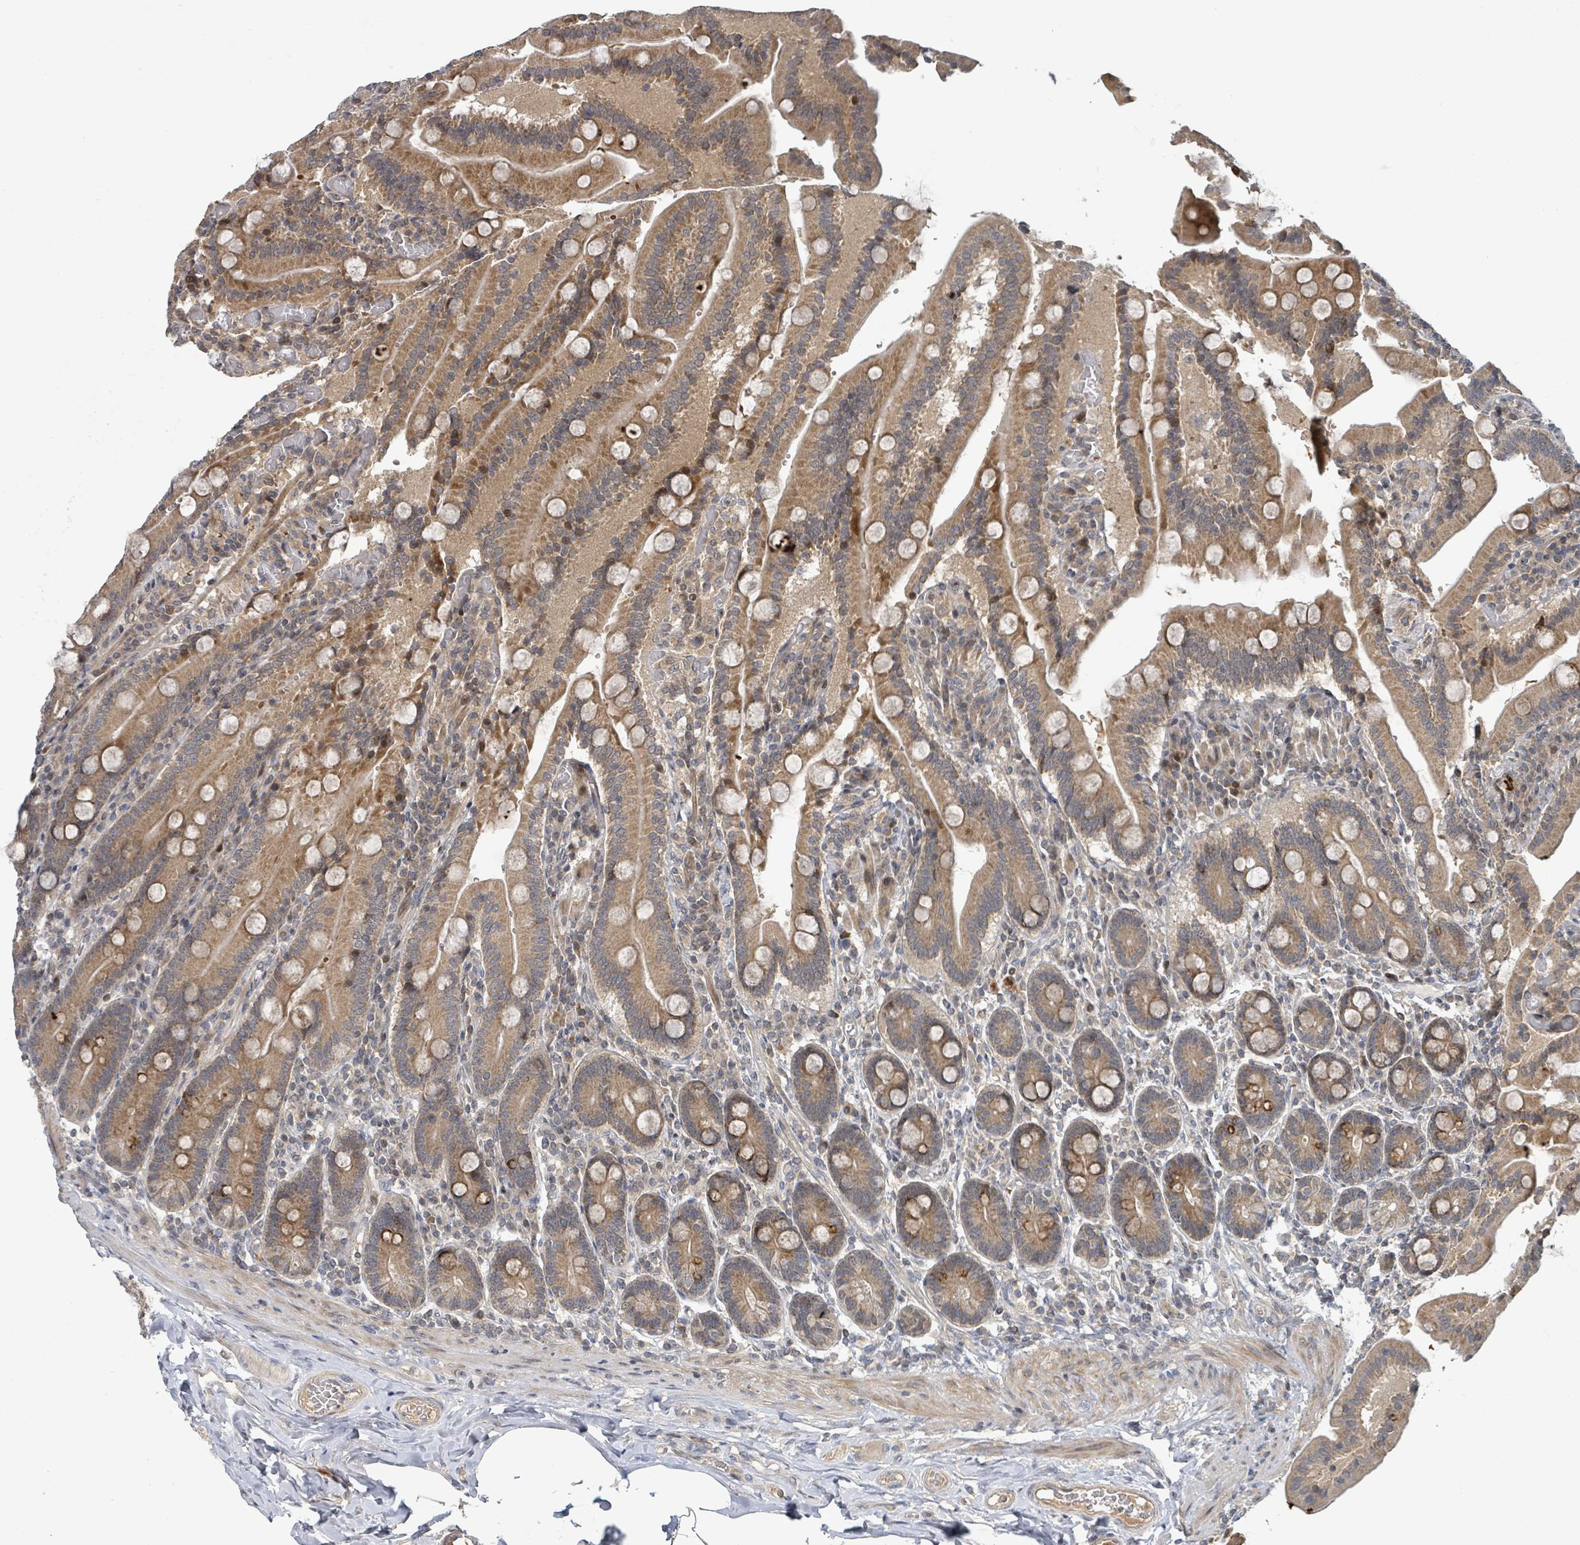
{"staining": {"intensity": "moderate", "quantity": ">75%", "location": "cytoplasmic/membranous,nuclear"}, "tissue": "duodenum", "cell_type": "Glandular cells", "image_type": "normal", "snomed": [{"axis": "morphology", "description": "Normal tissue, NOS"}, {"axis": "topography", "description": "Duodenum"}], "caption": "This histopathology image demonstrates unremarkable duodenum stained with immunohistochemistry to label a protein in brown. The cytoplasmic/membranous,nuclear of glandular cells show moderate positivity for the protein. Nuclei are counter-stained blue.", "gene": "ITGA11", "patient": {"sex": "female", "age": 62}}